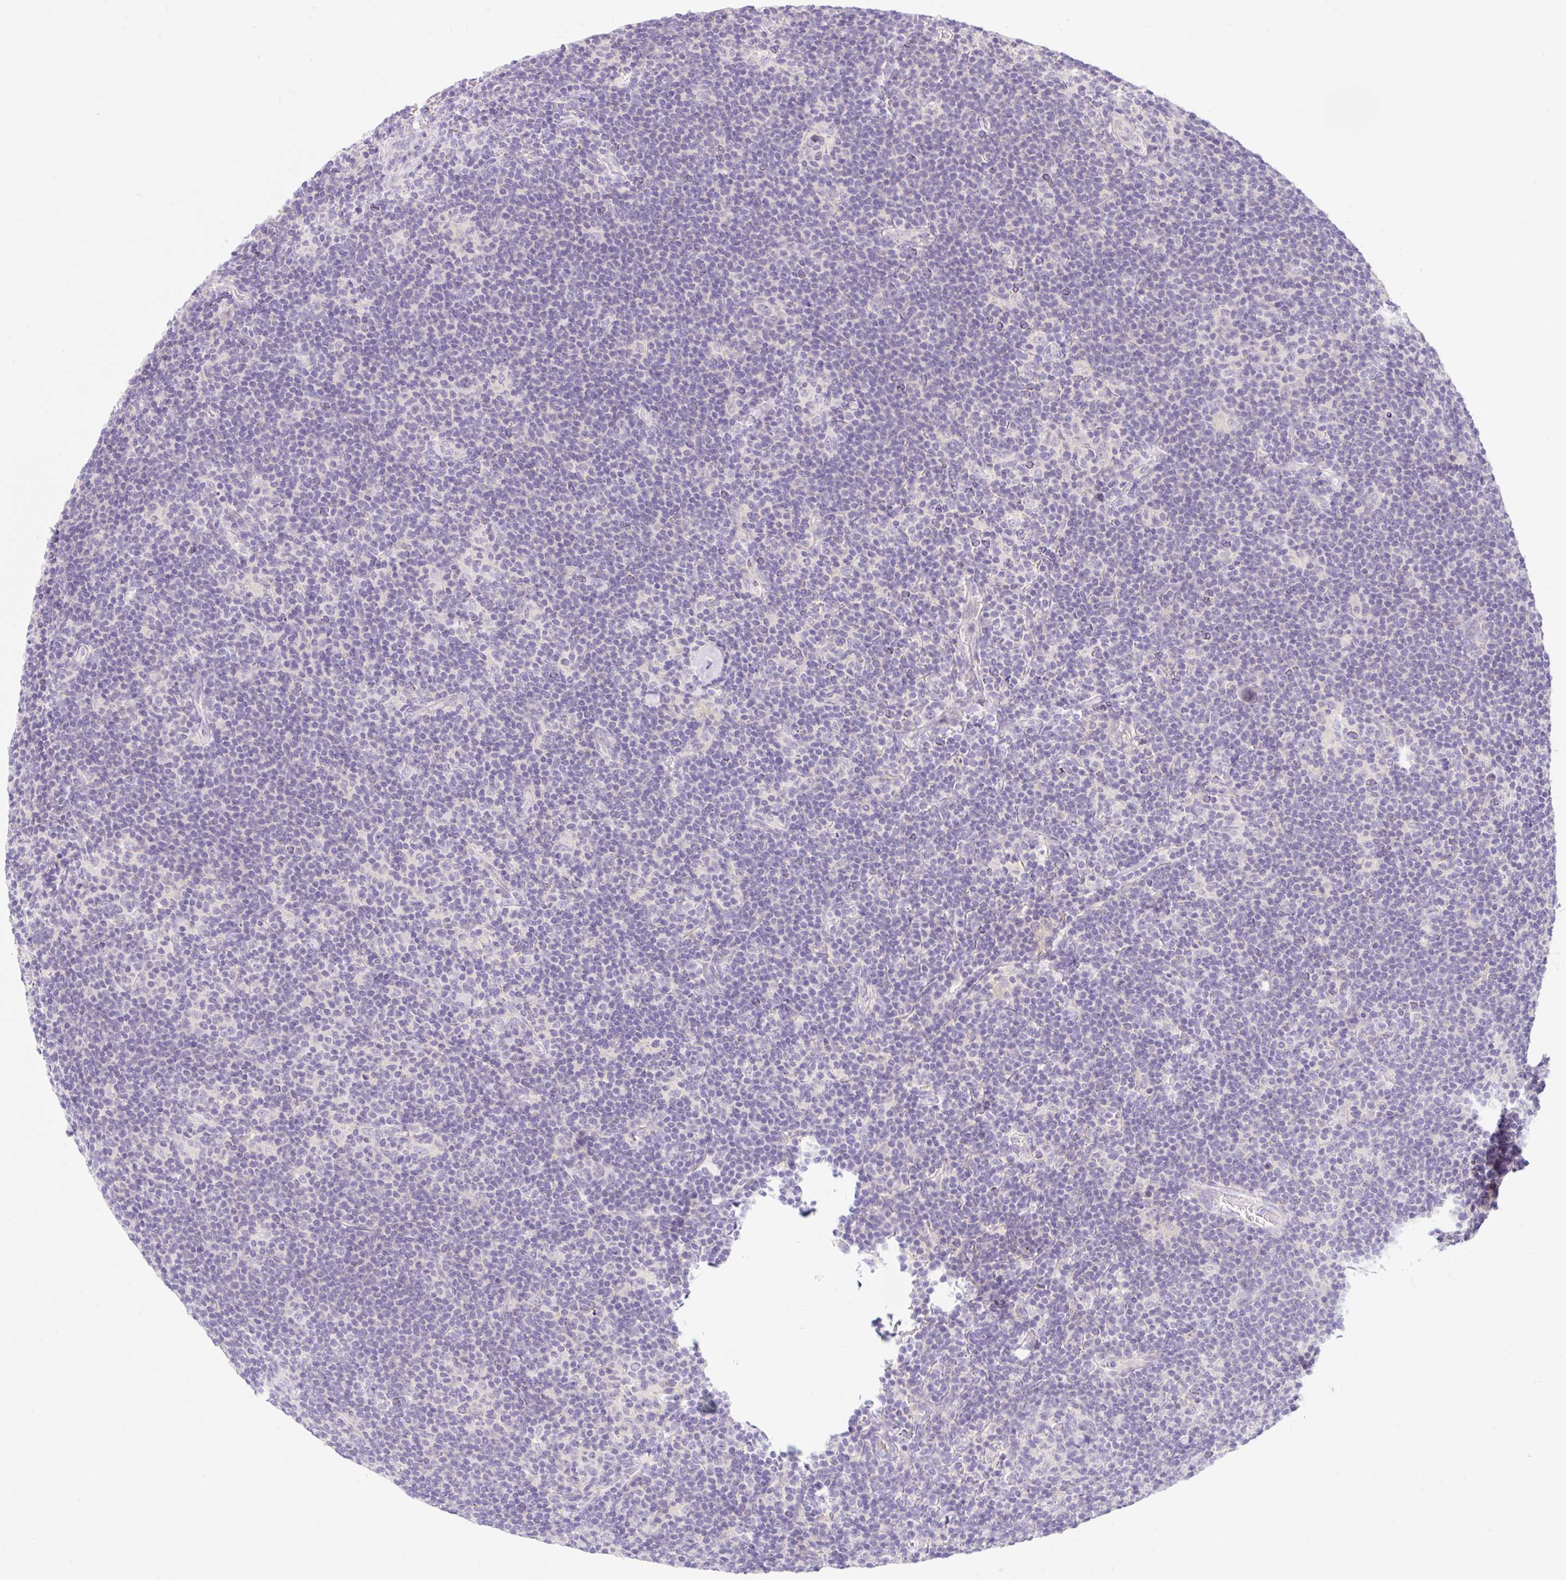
{"staining": {"intensity": "negative", "quantity": "none", "location": "none"}, "tissue": "lymphoma", "cell_type": "Tumor cells", "image_type": "cancer", "snomed": [{"axis": "morphology", "description": "Hodgkin's disease, NOS"}, {"axis": "topography", "description": "Lymph node"}], "caption": "The histopathology image displays no significant expression in tumor cells of lymphoma.", "gene": "SLC28A1", "patient": {"sex": "female", "age": 57}}